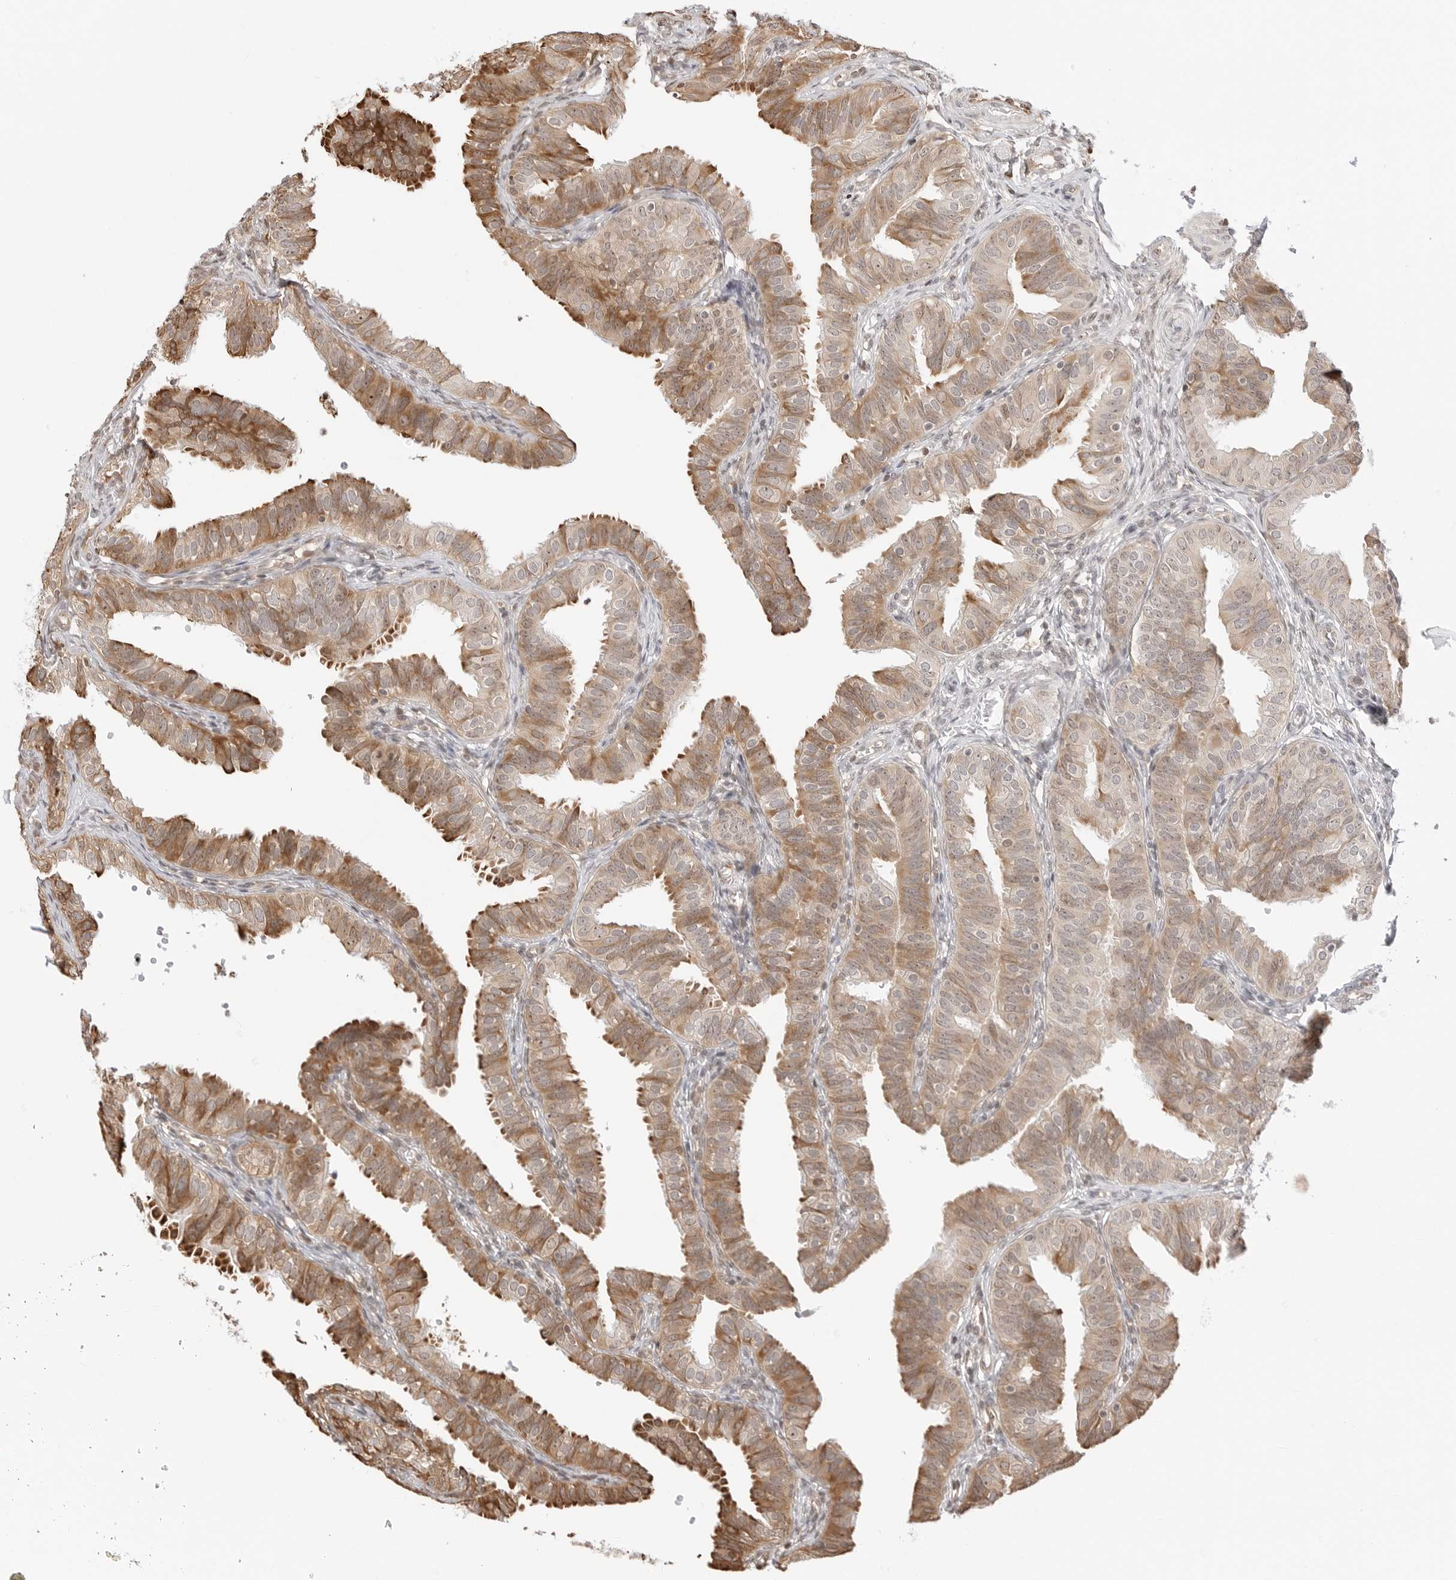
{"staining": {"intensity": "moderate", "quantity": ">75%", "location": "cytoplasmic/membranous,nuclear"}, "tissue": "fallopian tube", "cell_type": "Glandular cells", "image_type": "normal", "snomed": [{"axis": "morphology", "description": "Normal tissue, NOS"}, {"axis": "topography", "description": "Fallopian tube"}], "caption": "Immunohistochemical staining of normal fallopian tube demonstrates moderate cytoplasmic/membranous,nuclear protein staining in about >75% of glandular cells.", "gene": "FKBP14", "patient": {"sex": "female", "age": 35}}